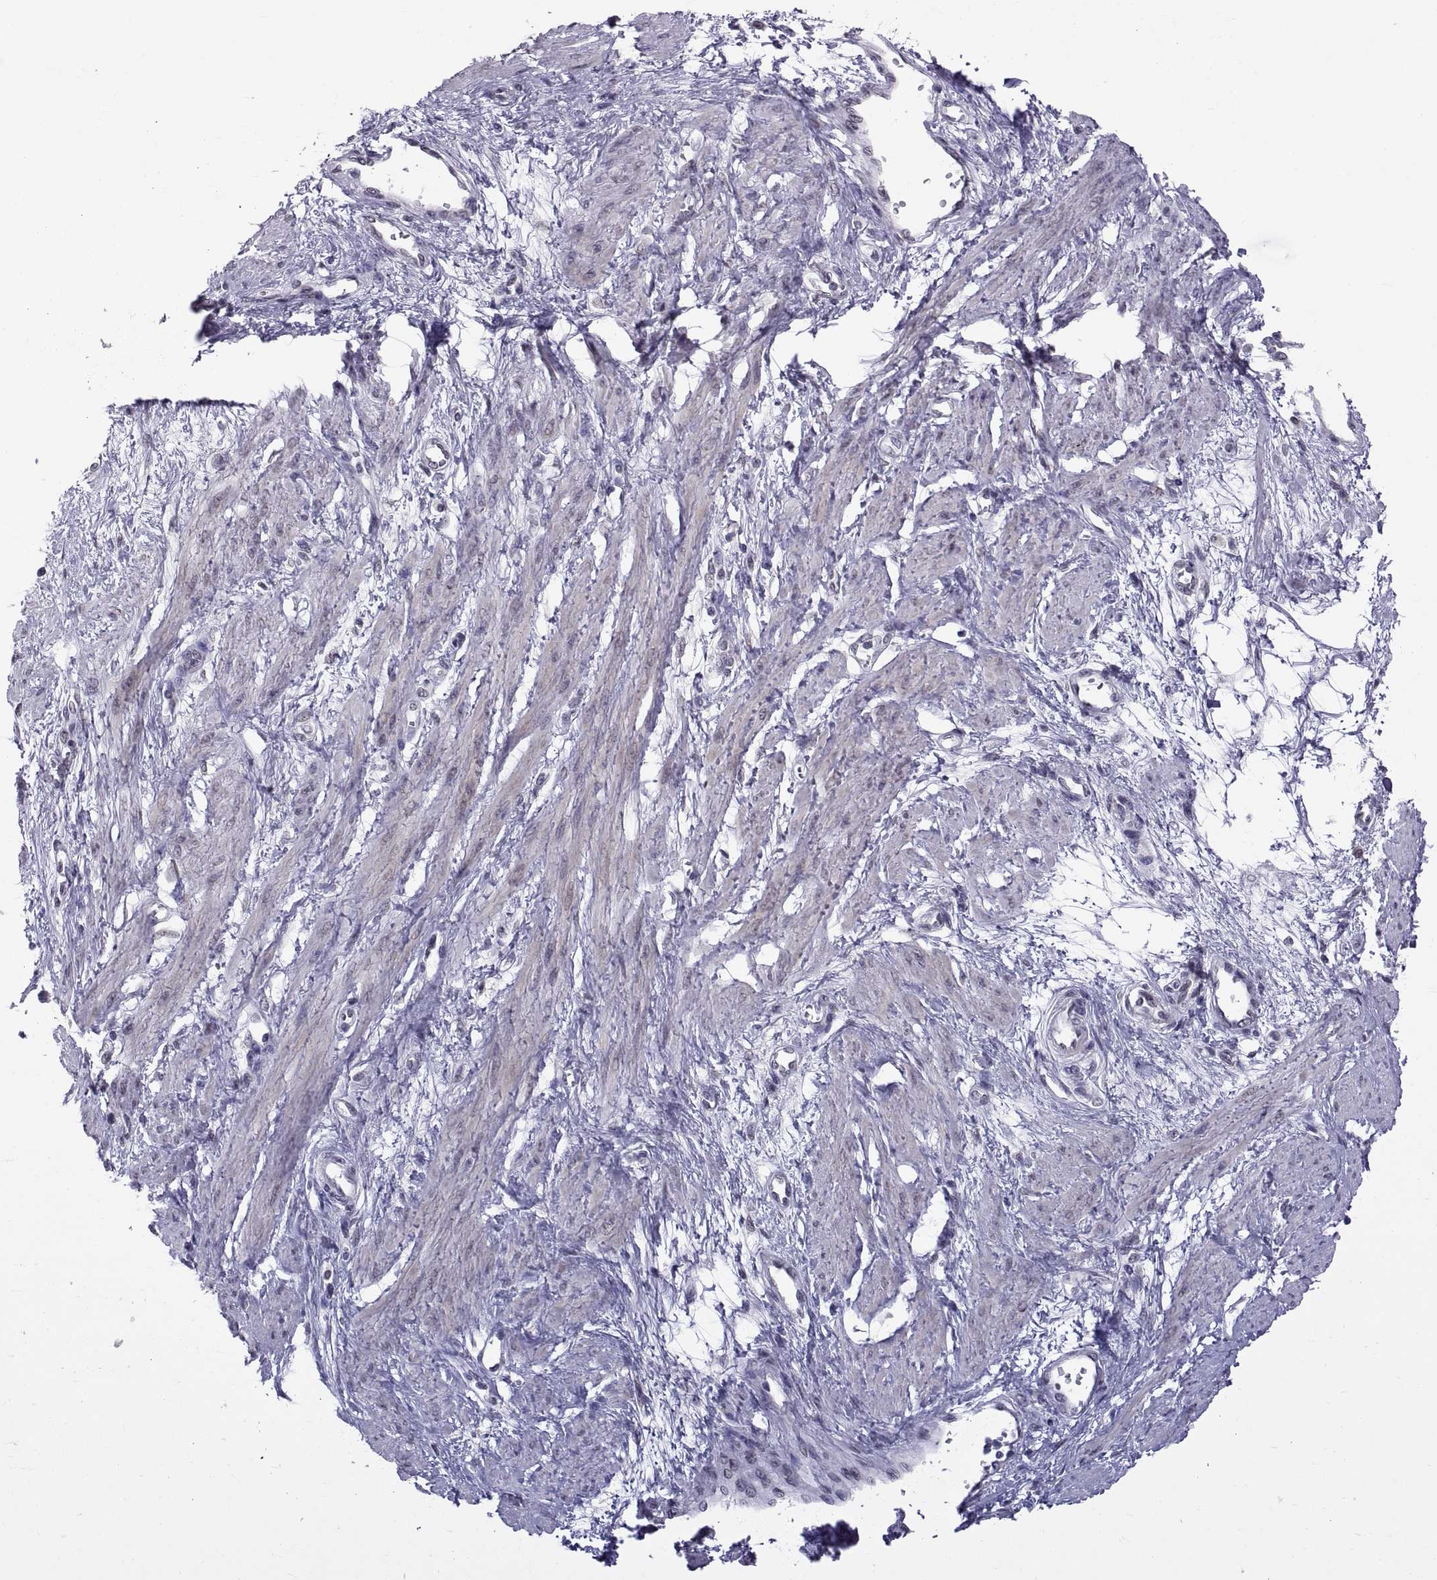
{"staining": {"intensity": "negative", "quantity": "none", "location": "none"}, "tissue": "smooth muscle", "cell_type": "Smooth muscle cells", "image_type": "normal", "snomed": [{"axis": "morphology", "description": "Normal tissue, NOS"}, {"axis": "topography", "description": "Smooth muscle"}, {"axis": "topography", "description": "Uterus"}], "caption": "This is a histopathology image of immunohistochemistry (IHC) staining of benign smooth muscle, which shows no staining in smooth muscle cells. (DAB (3,3'-diaminobenzidine) IHC, high magnification).", "gene": "KRT77", "patient": {"sex": "female", "age": 39}}